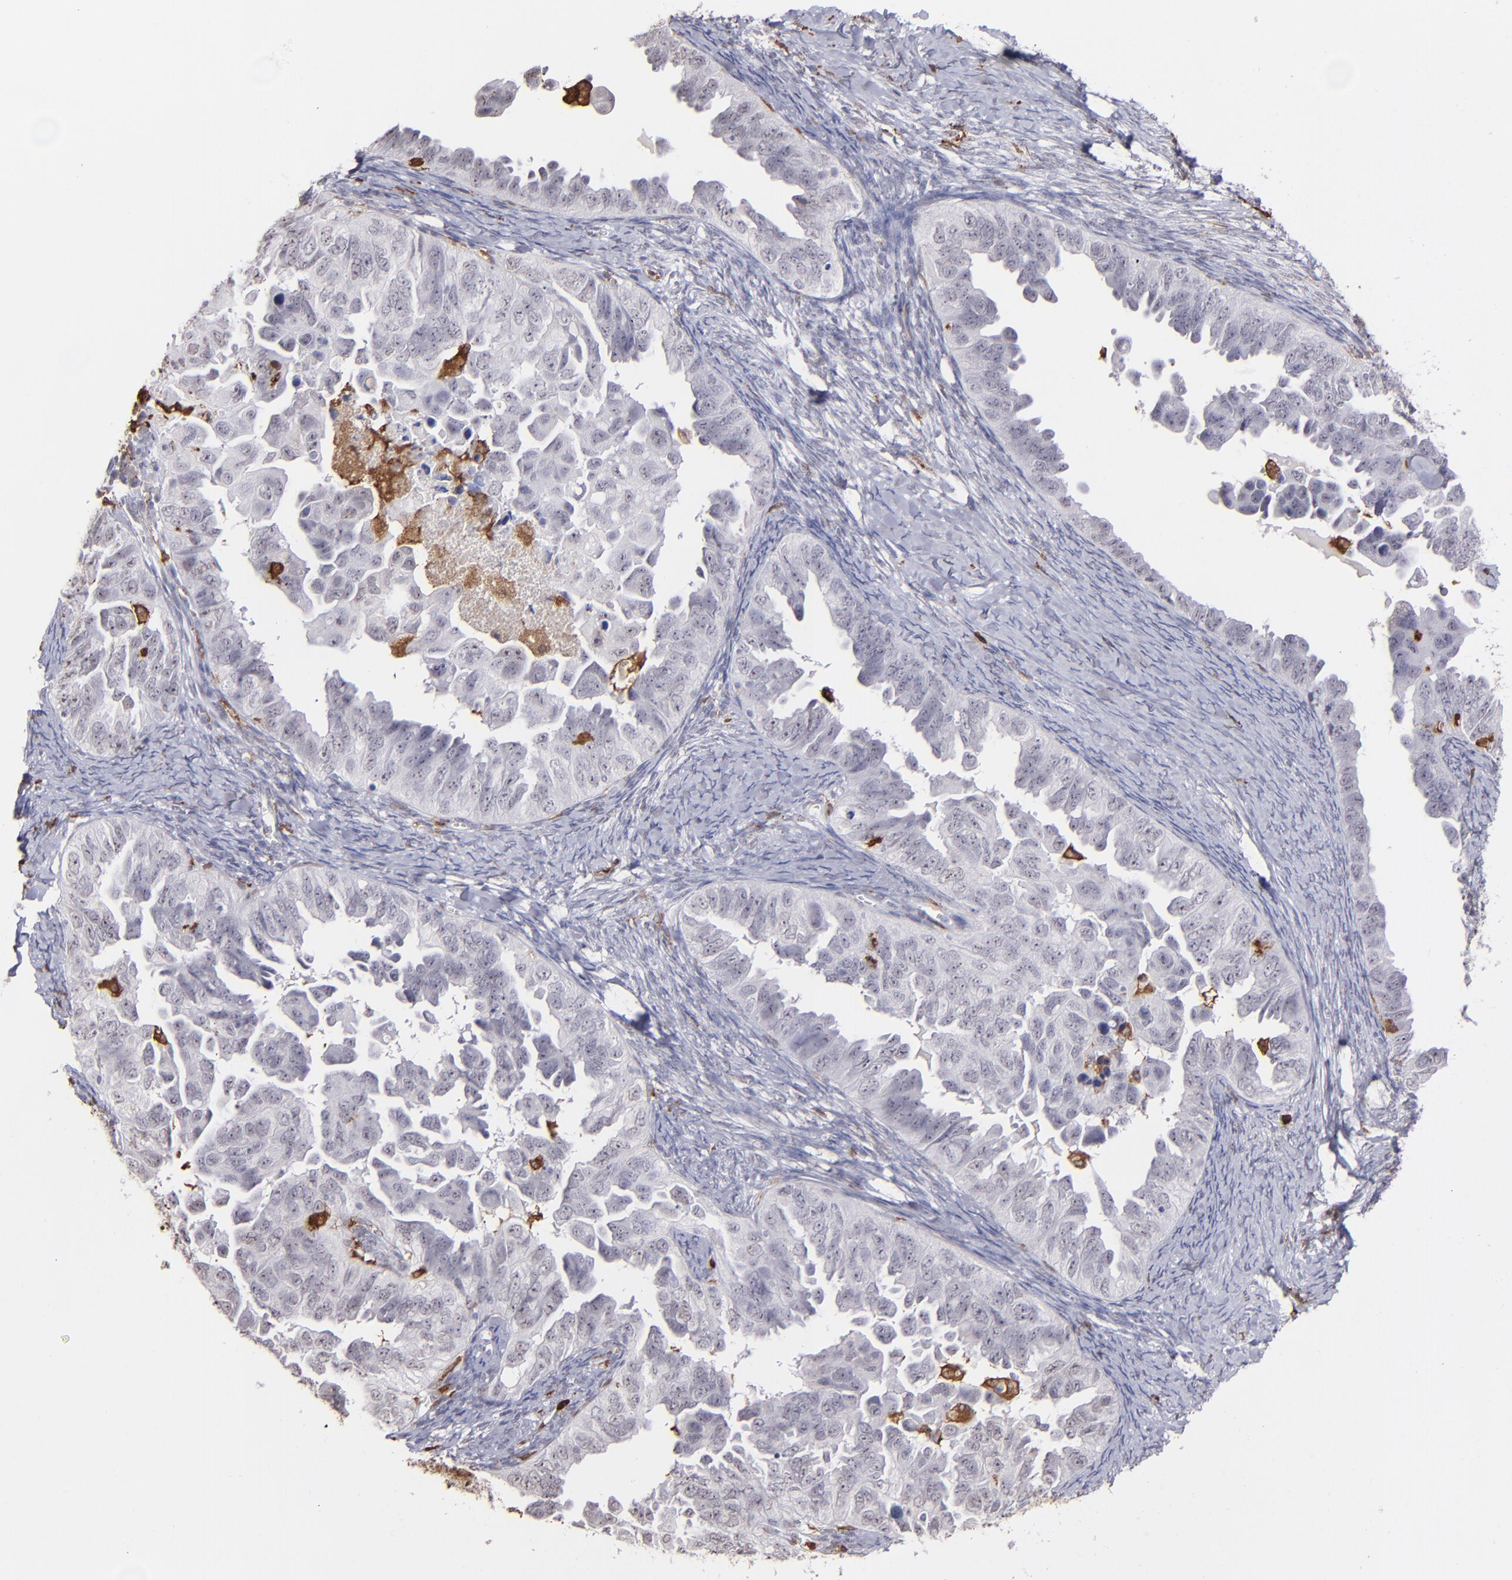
{"staining": {"intensity": "negative", "quantity": "none", "location": "none"}, "tissue": "ovarian cancer", "cell_type": "Tumor cells", "image_type": "cancer", "snomed": [{"axis": "morphology", "description": "Cystadenocarcinoma, serous, NOS"}, {"axis": "topography", "description": "Ovary"}], "caption": "Immunohistochemical staining of ovarian serous cystadenocarcinoma demonstrates no significant staining in tumor cells.", "gene": "NCF2", "patient": {"sex": "female", "age": 82}}